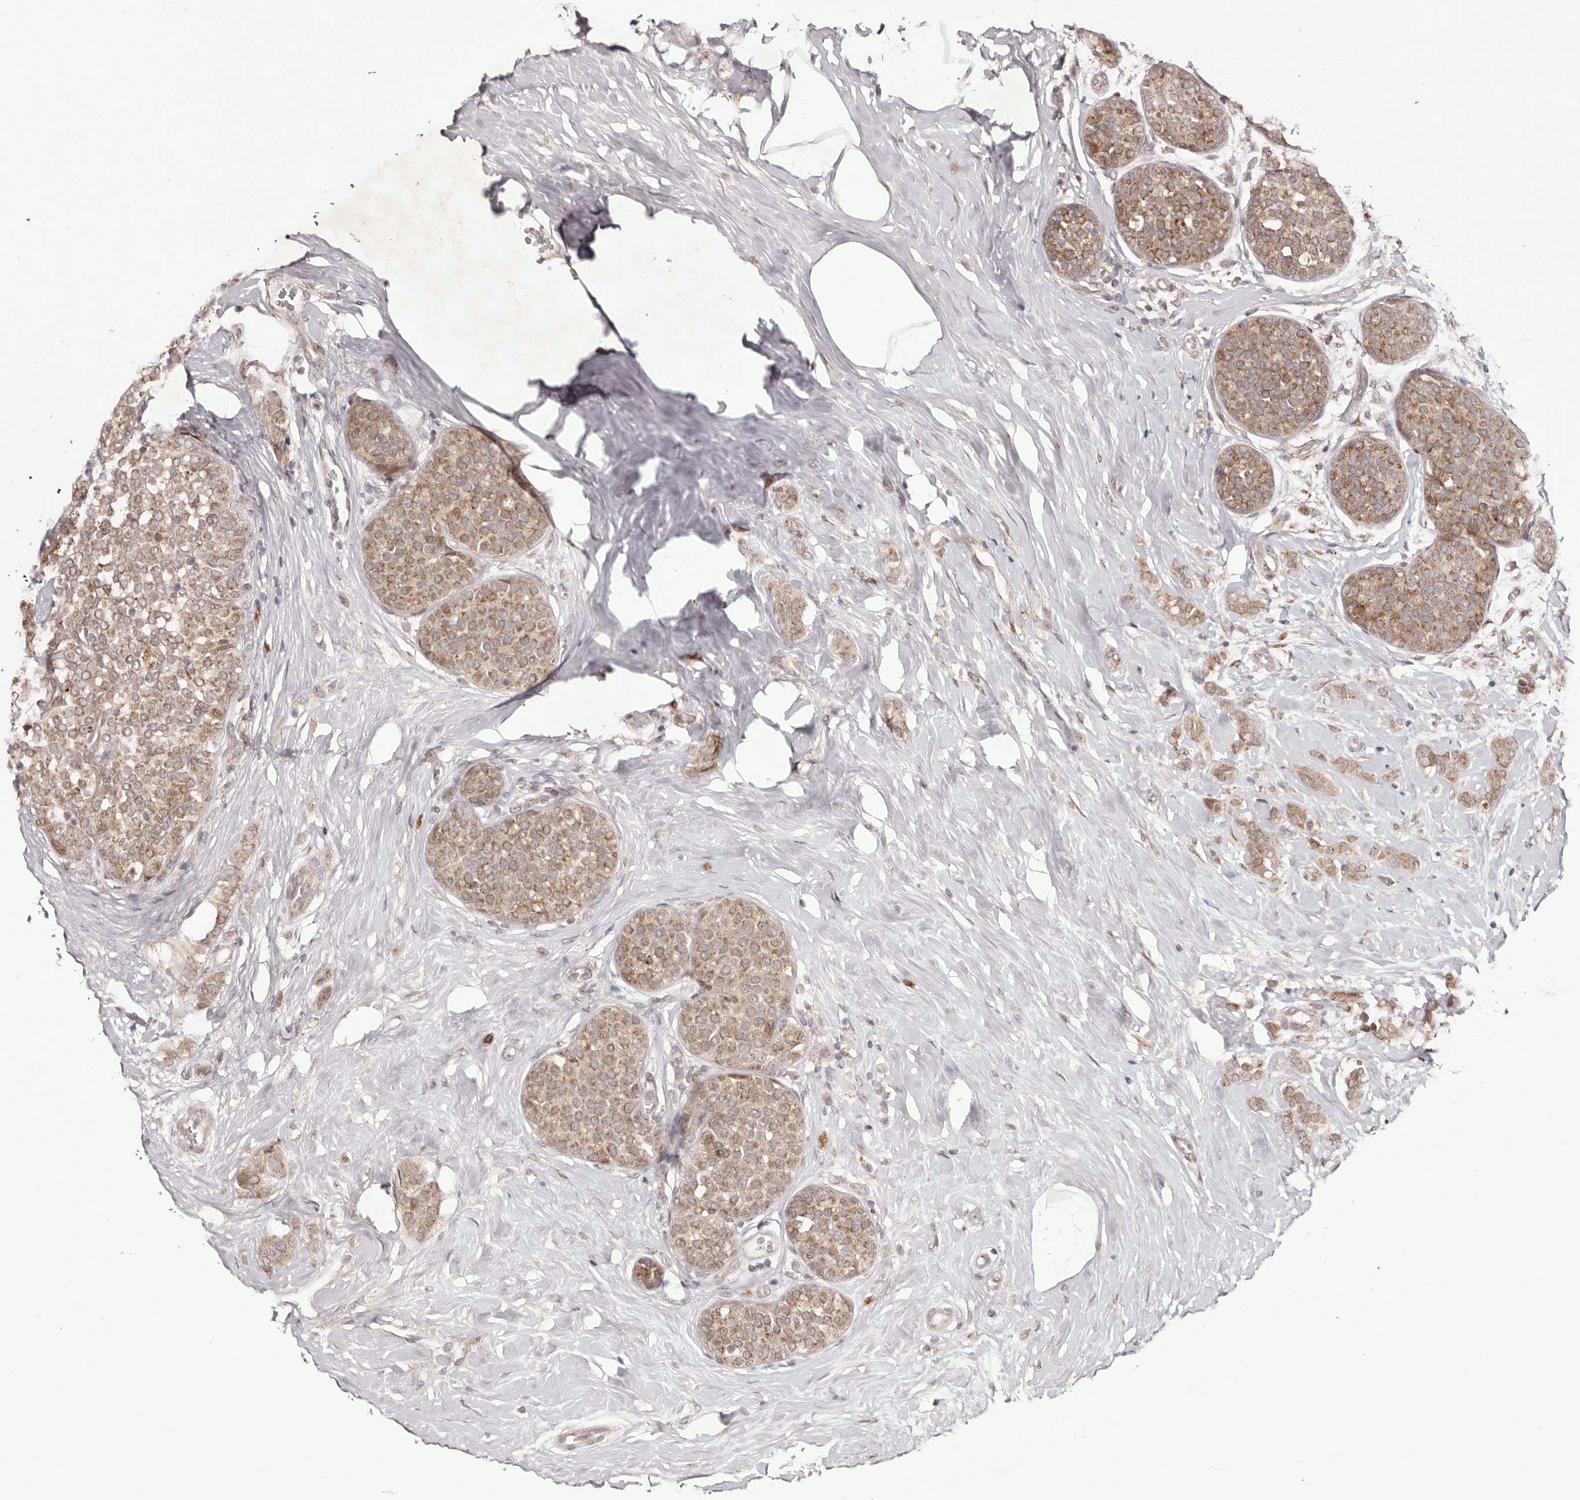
{"staining": {"intensity": "moderate", "quantity": ">75%", "location": "cytoplasmic/membranous"}, "tissue": "breast cancer", "cell_type": "Tumor cells", "image_type": "cancer", "snomed": [{"axis": "morphology", "description": "Lobular carcinoma, in situ"}, {"axis": "morphology", "description": "Lobular carcinoma"}, {"axis": "topography", "description": "Breast"}], "caption": "Human breast cancer stained with a brown dye demonstrates moderate cytoplasmic/membranous positive positivity in approximately >75% of tumor cells.", "gene": "EGR3", "patient": {"sex": "female", "age": 41}}